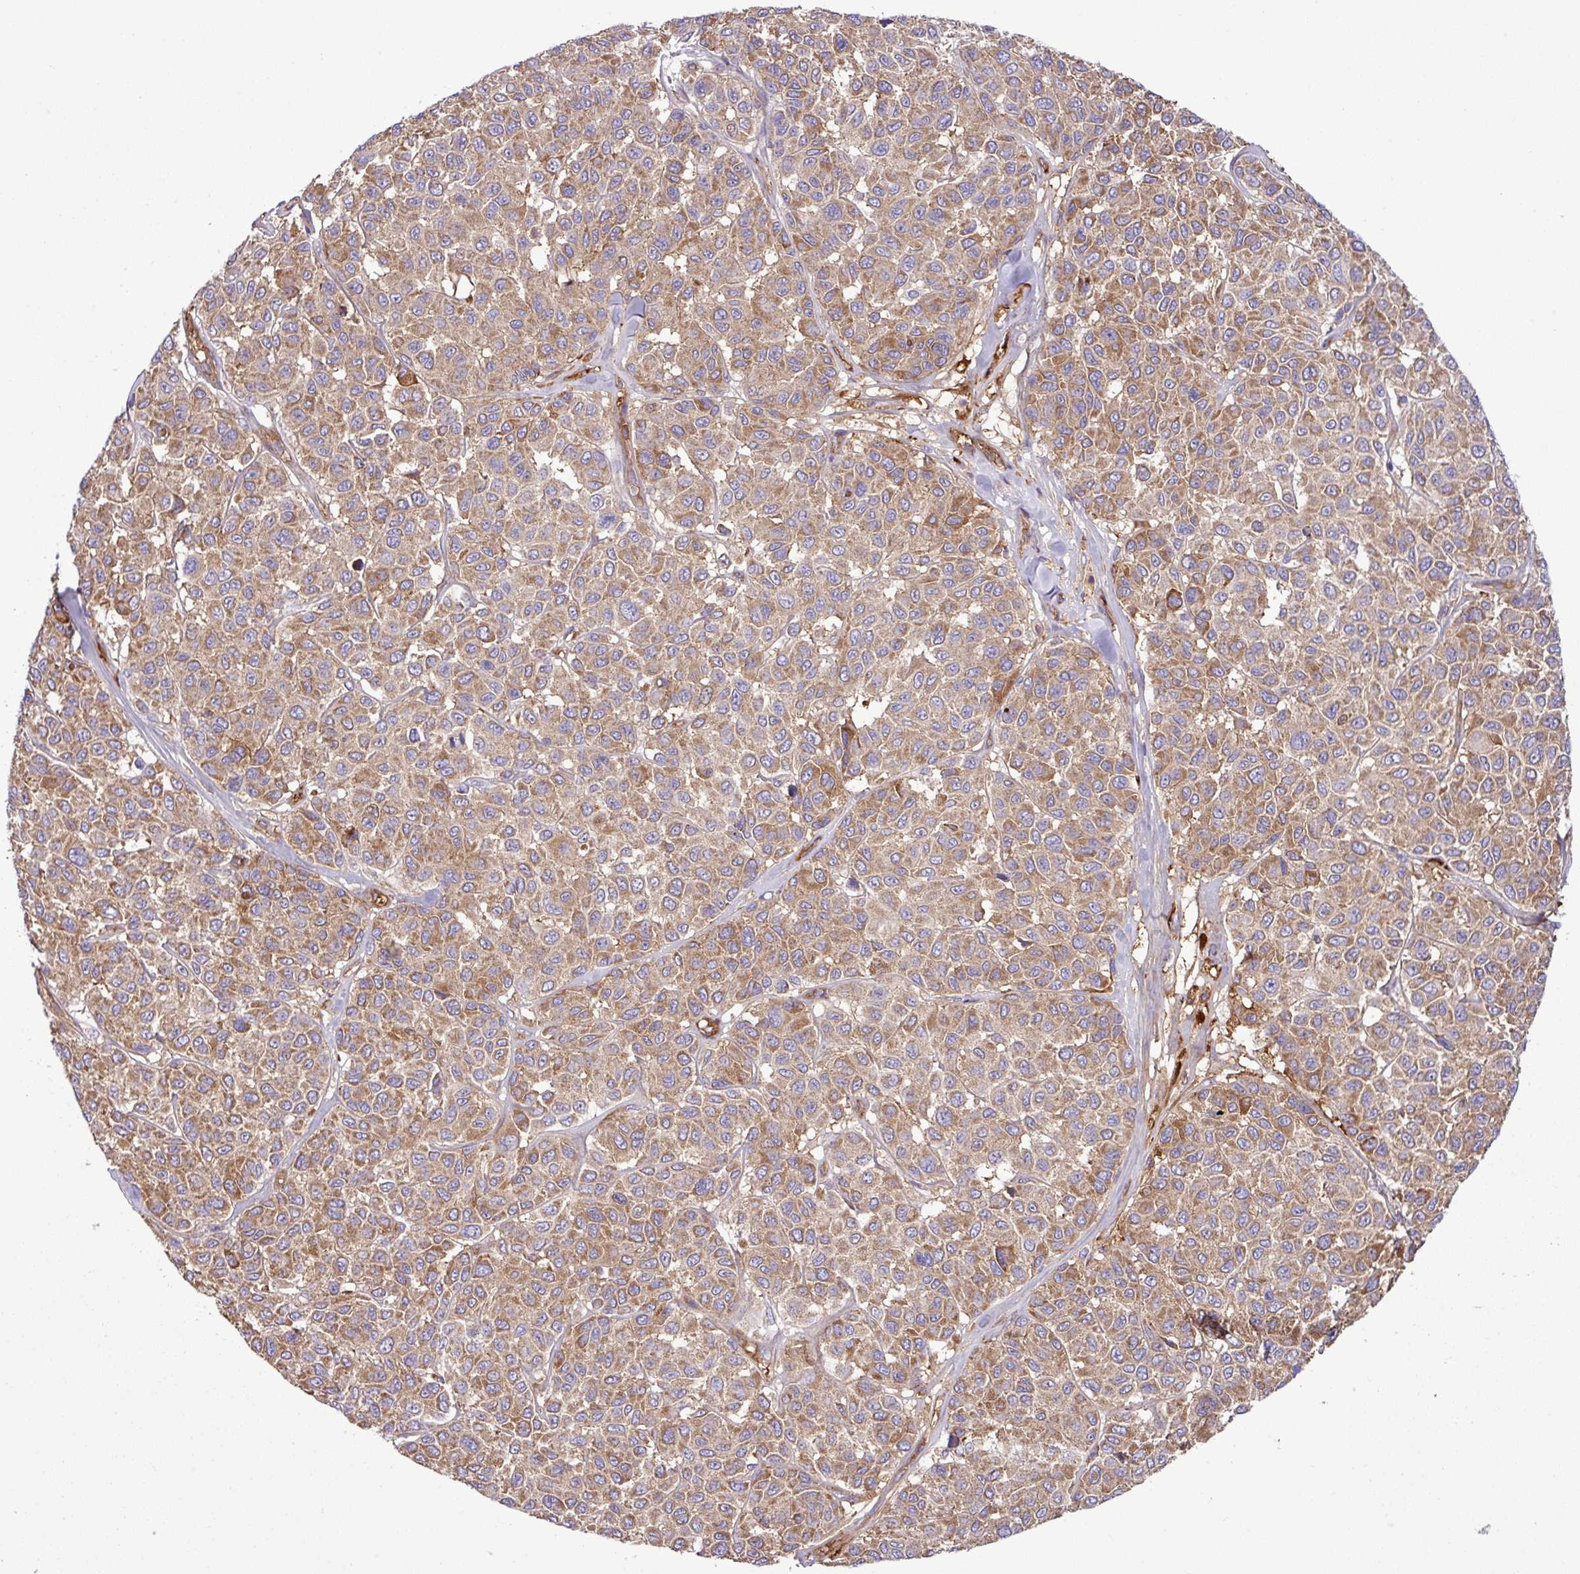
{"staining": {"intensity": "moderate", "quantity": ">75%", "location": "cytoplasmic/membranous"}, "tissue": "melanoma", "cell_type": "Tumor cells", "image_type": "cancer", "snomed": [{"axis": "morphology", "description": "Malignant melanoma, NOS"}, {"axis": "topography", "description": "Skin"}], "caption": "Human melanoma stained with a protein marker reveals moderate staining in tumor cells.", "gene": "CWH43", "patient": {"sex": "female", "age": 66}}